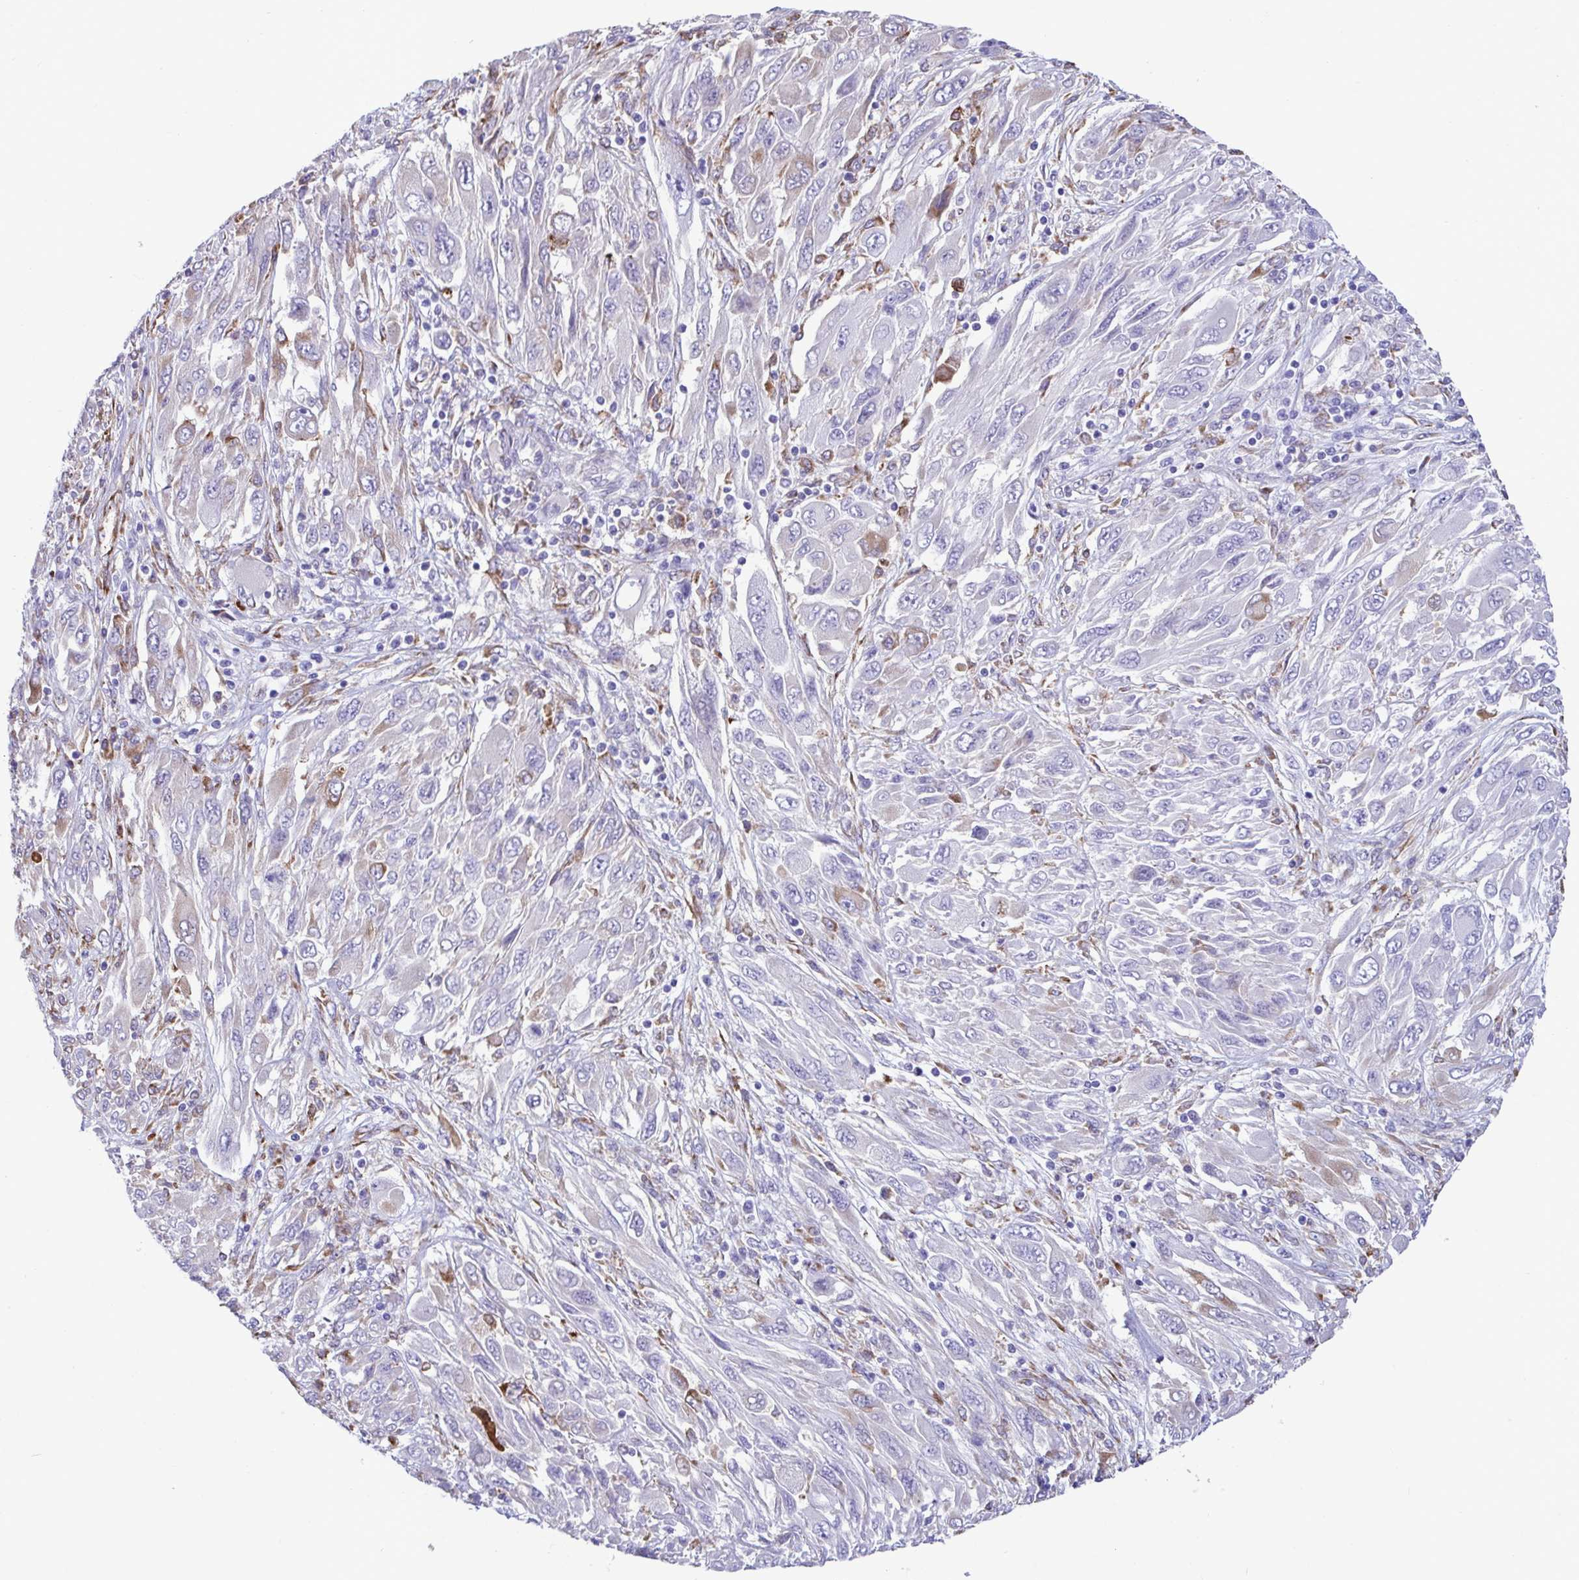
{"staining": {"intensity": "weak", "quantity": "<25%", "location": "cytoplasmic/membranous"}, "tissue": "melanoma", "cell_type": "Tumor cells", "image_type": "cancer", "snomed": [{"axis": "morphology", "description": "Malignant melanoma, NOS"}, {"axis": "topography", "description": "Skin"}], "caption": "Histopathology image shows no protein staining in tumor cells of melanoma tissue.", "gene": "ASPH", "patient": {"sex": "female", "age": 91}}